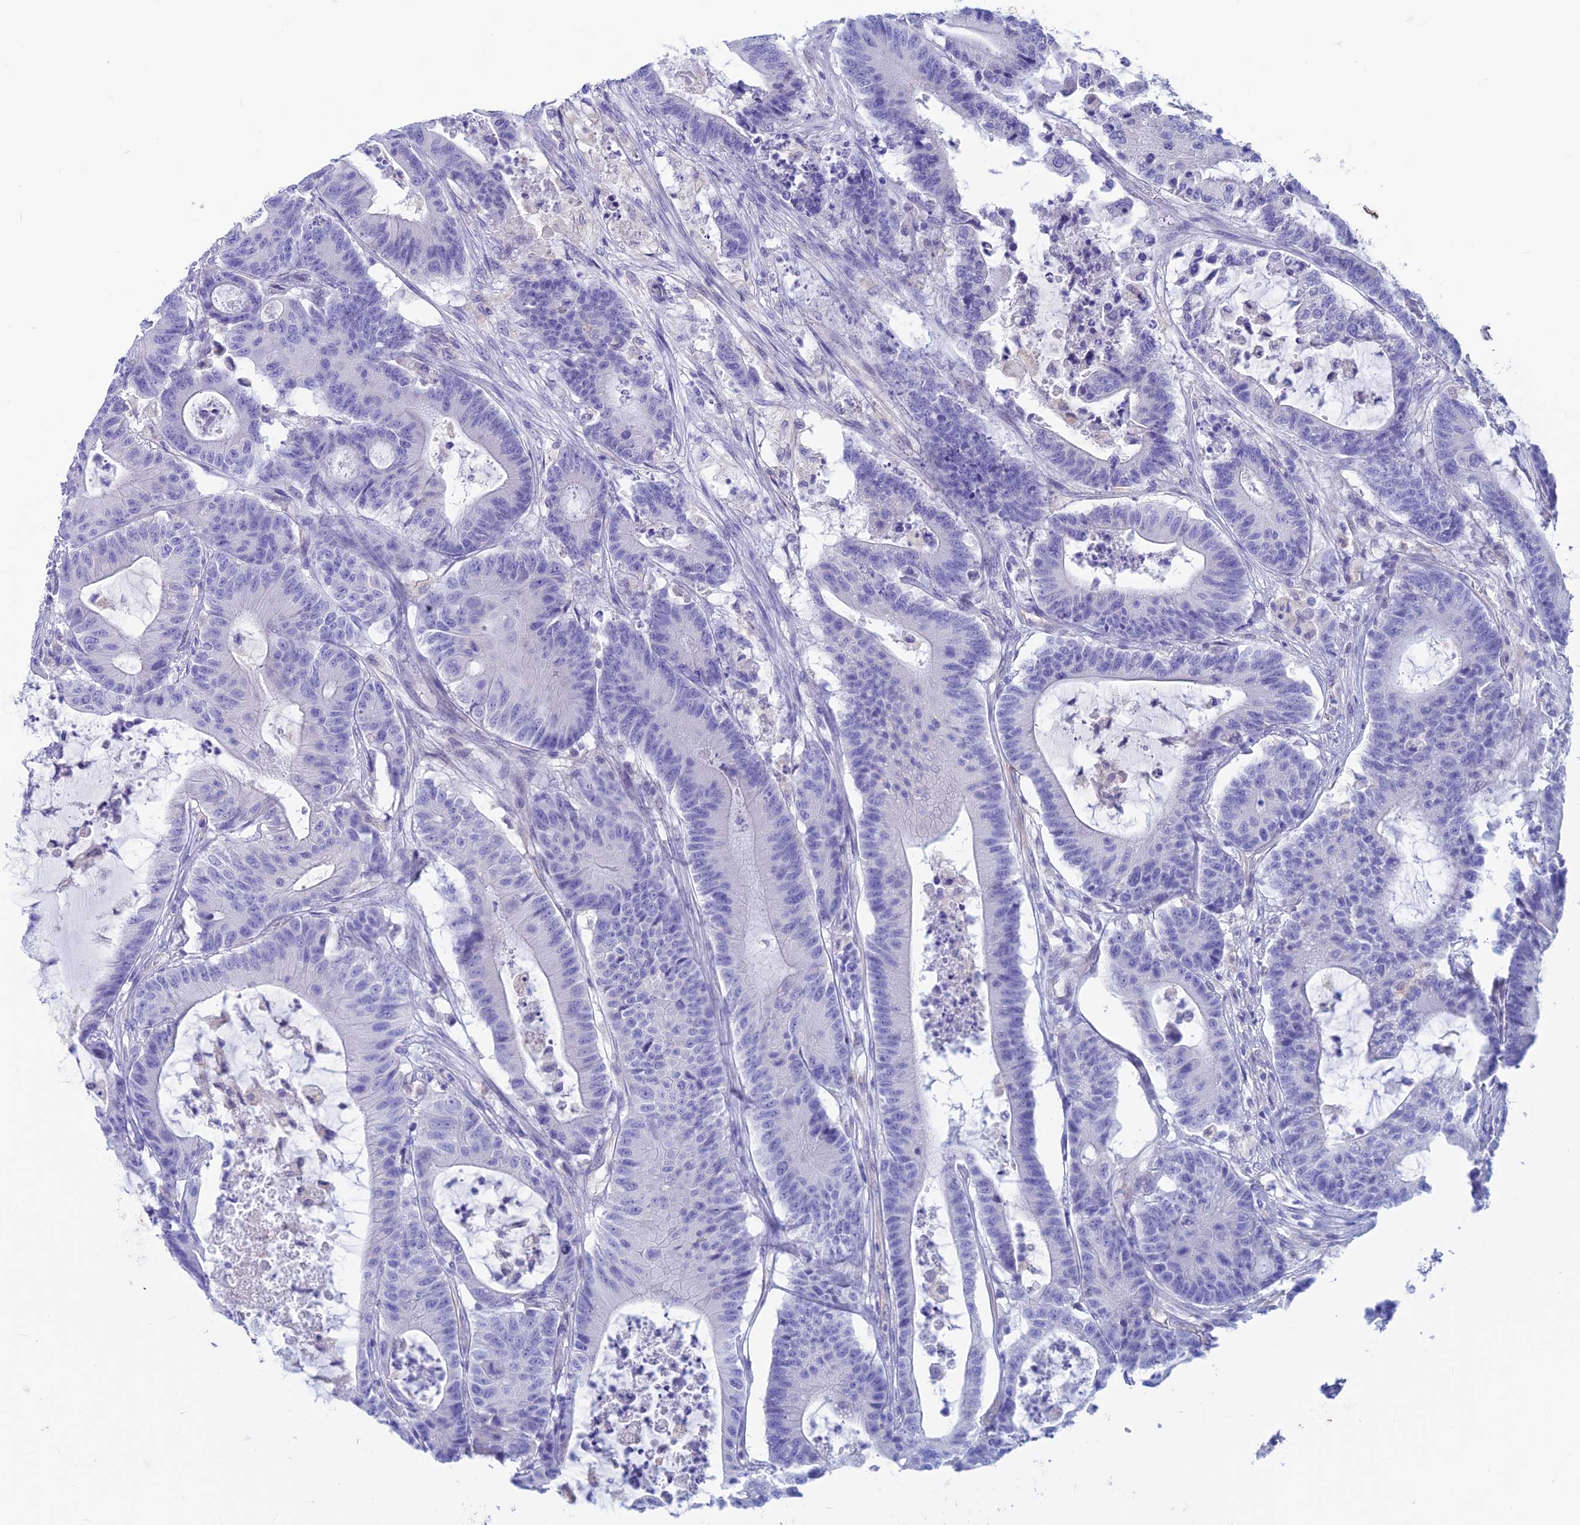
{"staining": {"intensity": "negative", "quantity": "none", "location": "none"}, "tissue": "colorectal cancer", "cell_type": "Tumor cells", "image_type": "cancer", "snomed": [{"axis": "morphology", "description": "Adenocarcinoma, NOS"}, {"axis": "topography", "description": "Colon"}], "caption": "High power microscopy photomicrograph of an immunohistochemistry photomicrograph of colorectal adenocarcinoma, revealing no significant positivity in tumor cells.", "gene": "GNGT2", "patient": {"sex": "female", "age": 84}}